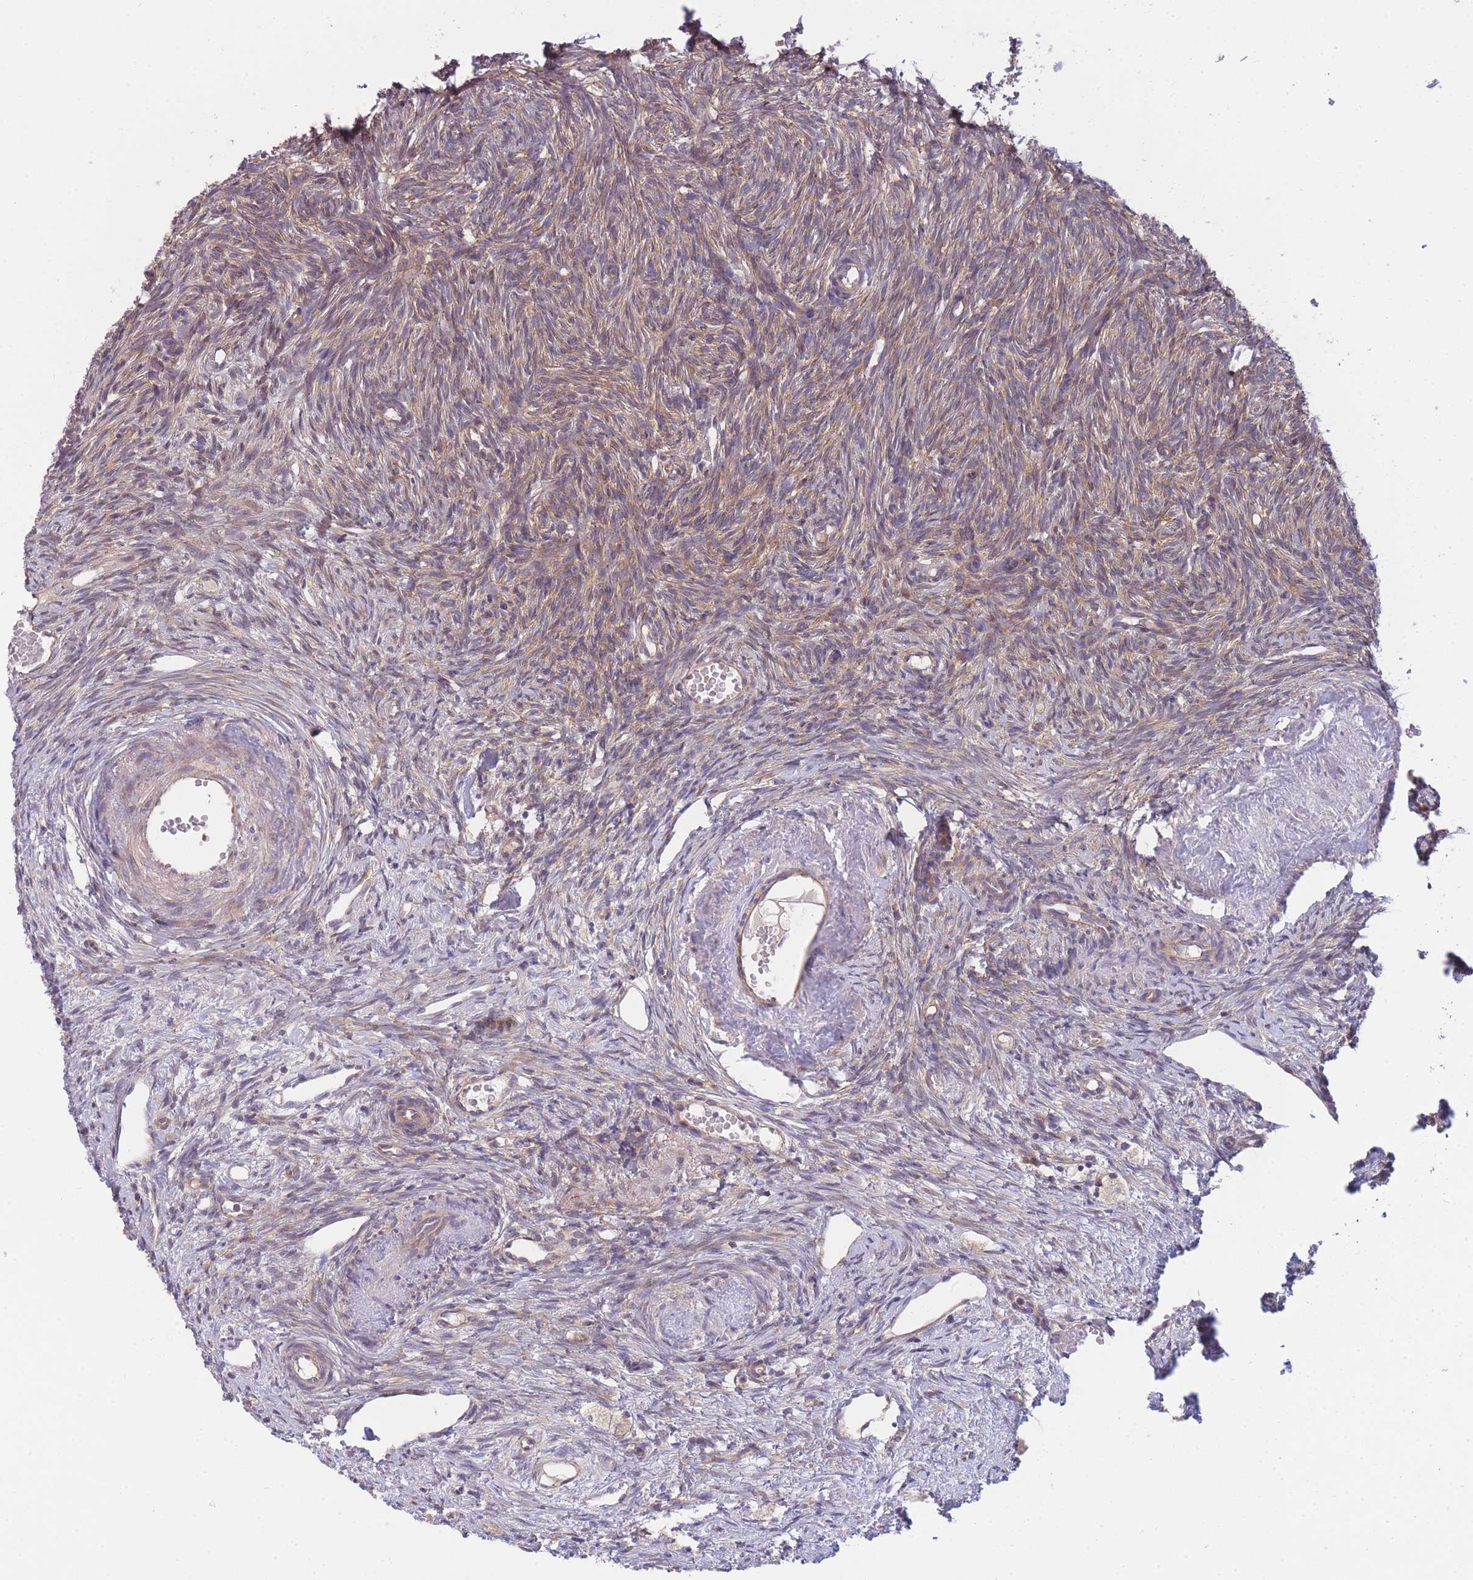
{"staining": {"intensity": "weak", "quantity": "25%-75%", "location": "cytoplasmic/membranous"}, "tissue": "ovary", "cell_type": "Ovarian stroma cells", "image_type": "normal", "snomed": [{"axis": "morphology", "description": "Normal tissue, NOS"}, {"axis": "topography", "description": "Ovary"}], "caption": "Ovarian stroma cells show low levels of weak cytoplasmic/membranous expression in approximately 25%-75% of cells in benign ovary. Nuclei are stained in blue.", "gene": "PFDN6", "patient": {"sex": "female", "age": 51}}